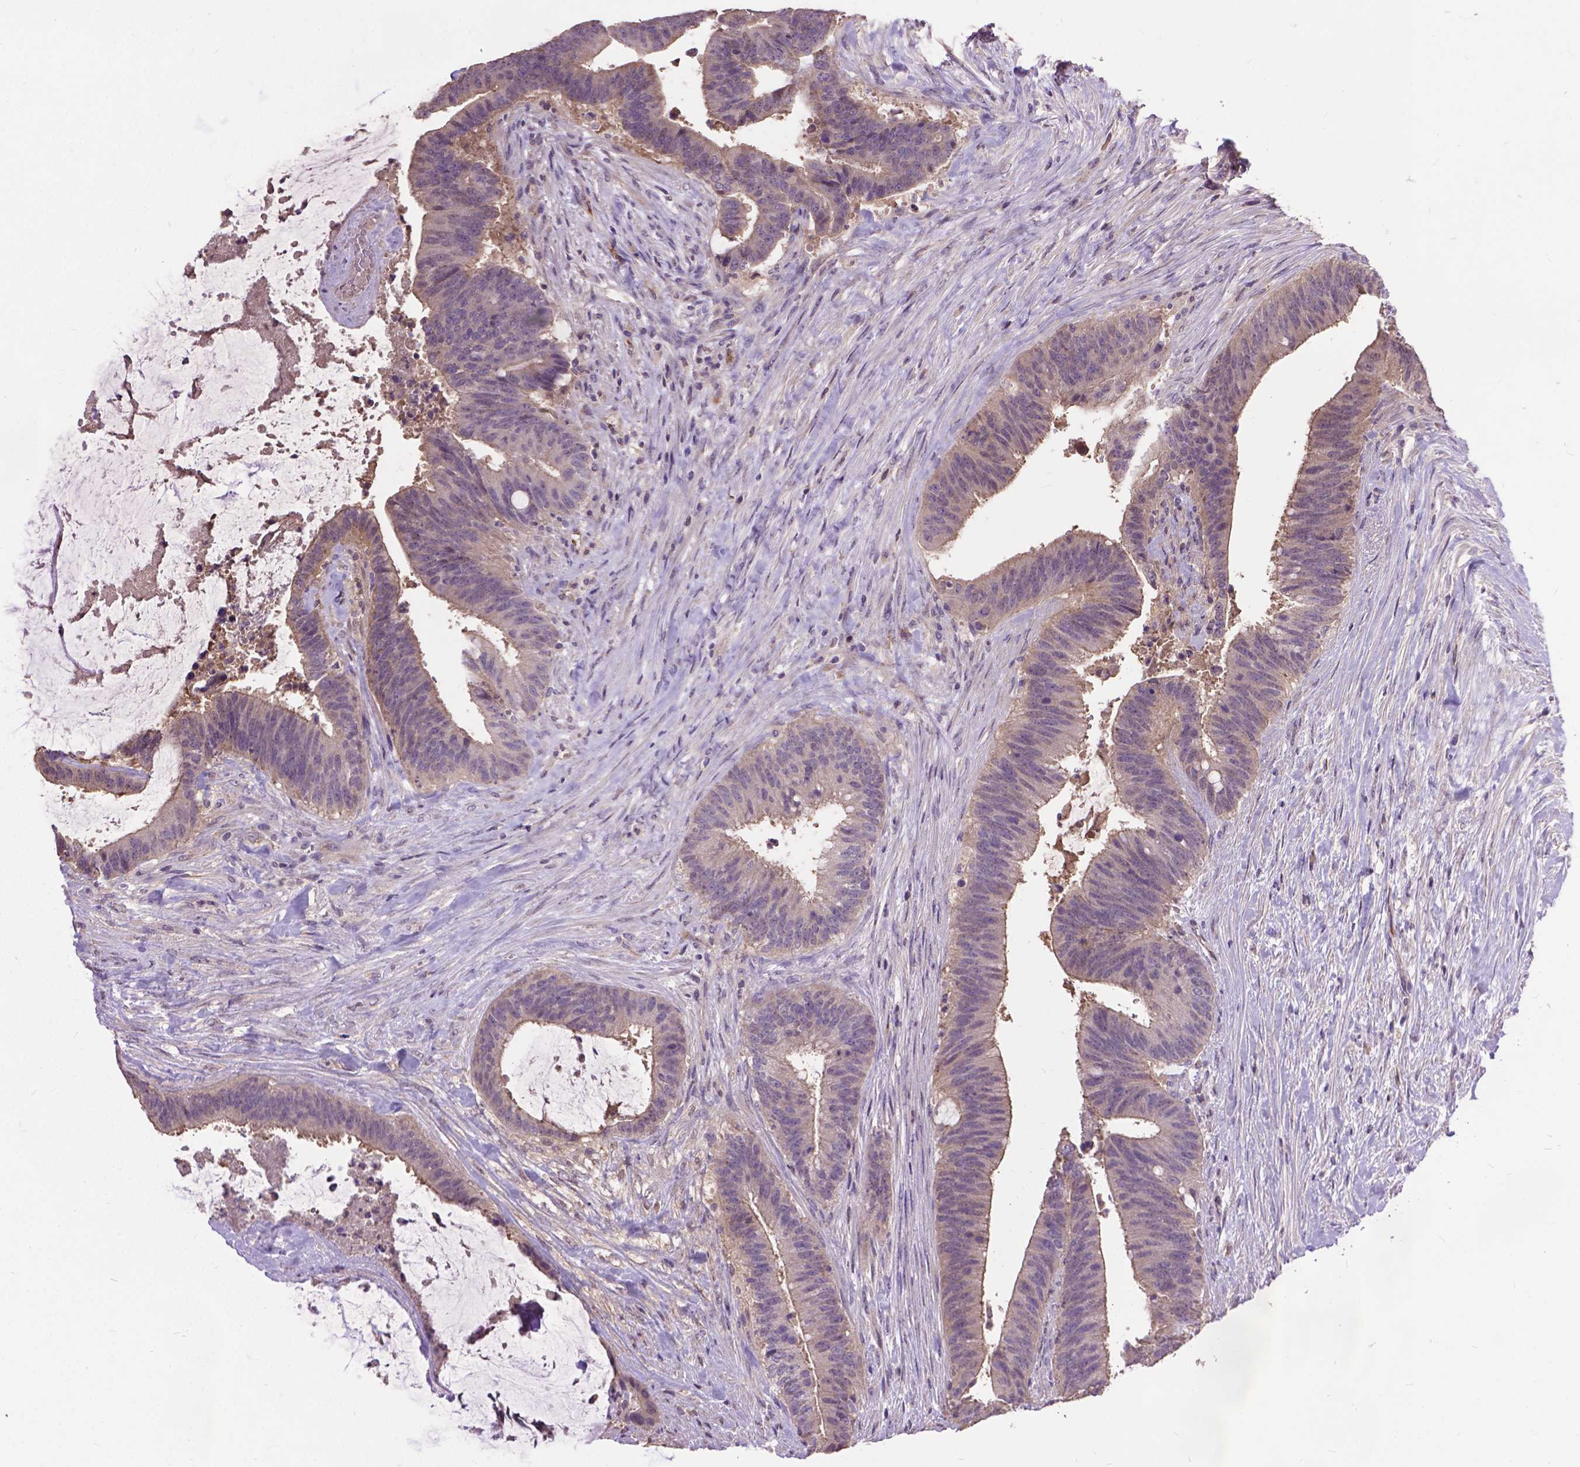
{"staining": {"intensity": "weak", "quantity": "<25%", "location": "cytoplasmic/membranous"}, "tissue": "colorectal cancer", "cell_type": "Tumor cells", "image_type": "cancer", "snomed": [{"axis": "morphology", "description": "Adenocarcinoma, NOS"}, {"axis": "topography", "description": "Colon"}], "caption": "Tumor cells show no significant protein positivity in colorectal cancer.", "gene": "ZNF337", "patient": {"sex": "female", "age": 43}}